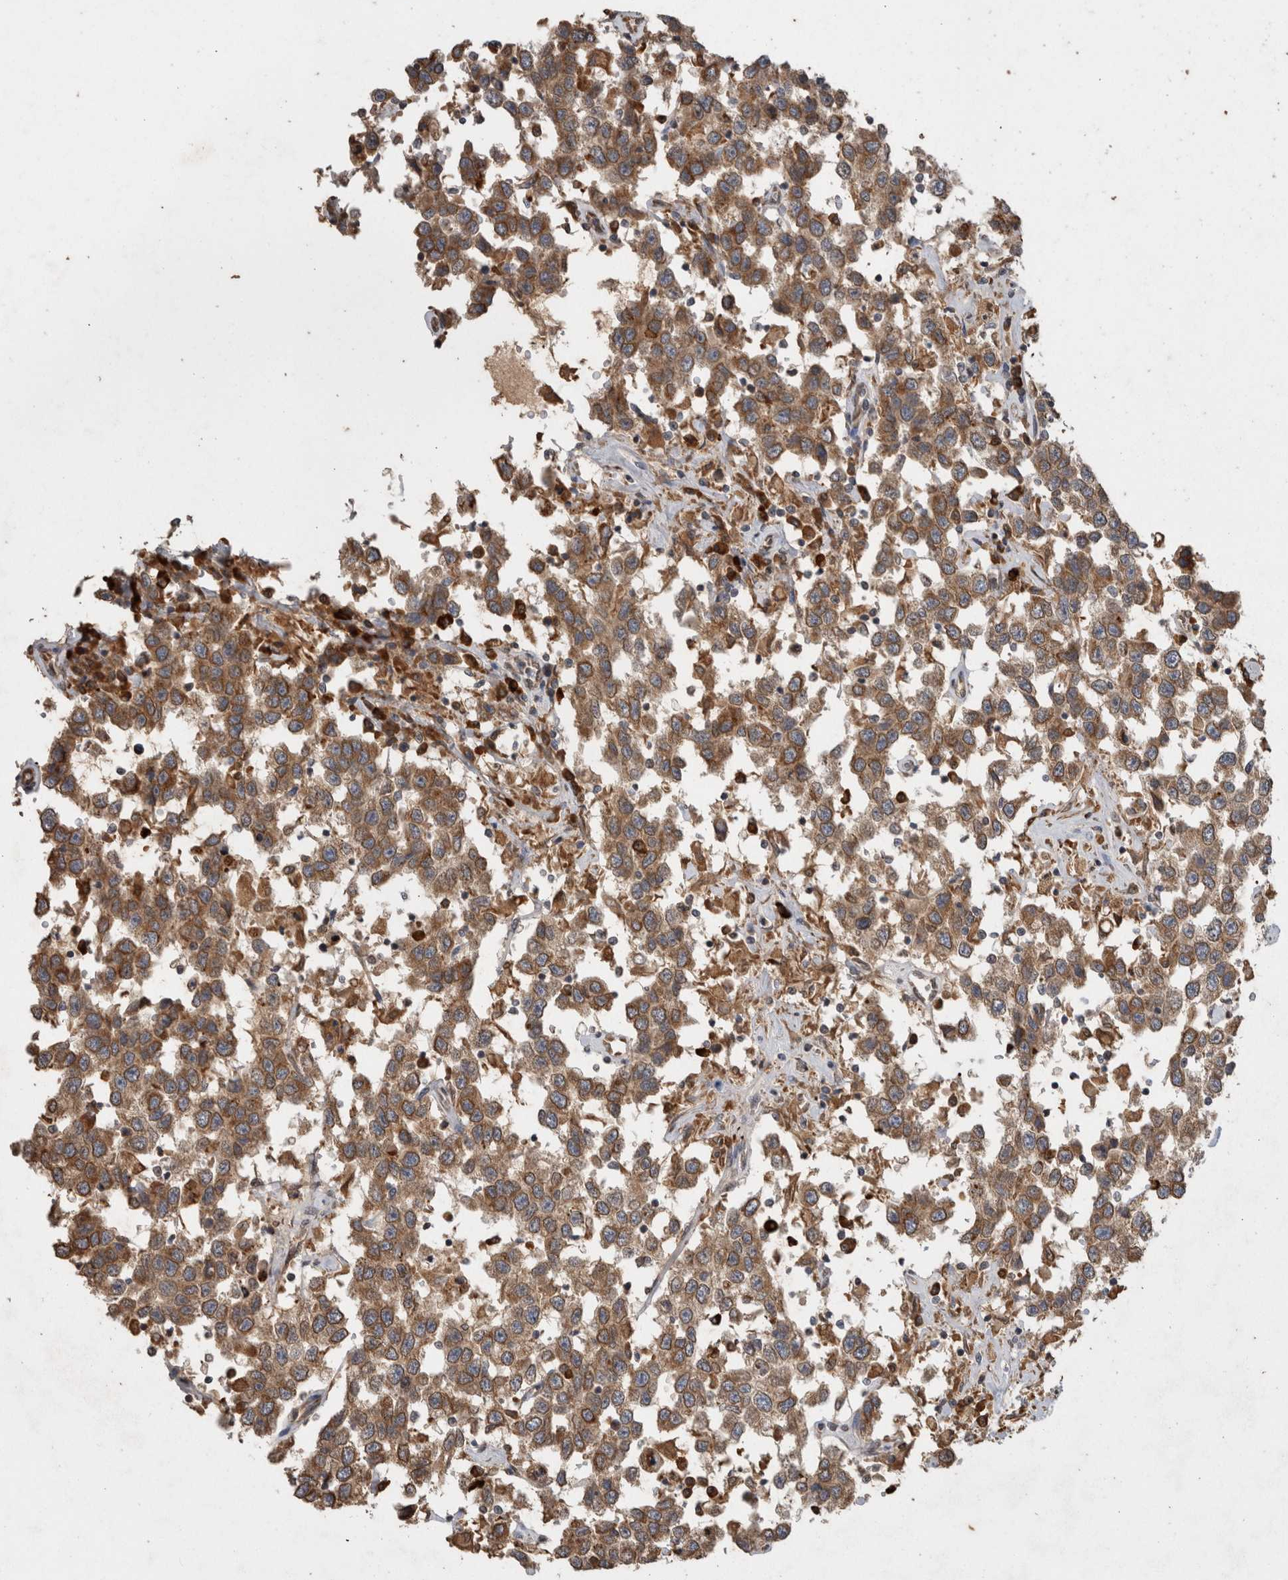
{"staining": {"intensity": "moderate", "quantity": ">75%", "location": "cytoplasmic/membranous"}, "tissue": "testis cancer", "cell_type": "Tumor cells", "image_type": "cancer", "snomed": [{"axis": "morphology", "description": "Seminoma, NOS"}, {"axis": "topography", "description": "Testis"}], "caption": "Immunohistochemical staining of human testis cancer exhibits moderate cytoplasmic/membranous protein staining in approximately >75% of tumor cells.", "gene": "ADGRL3", "patient": {"sex": "male", "age": 41}}